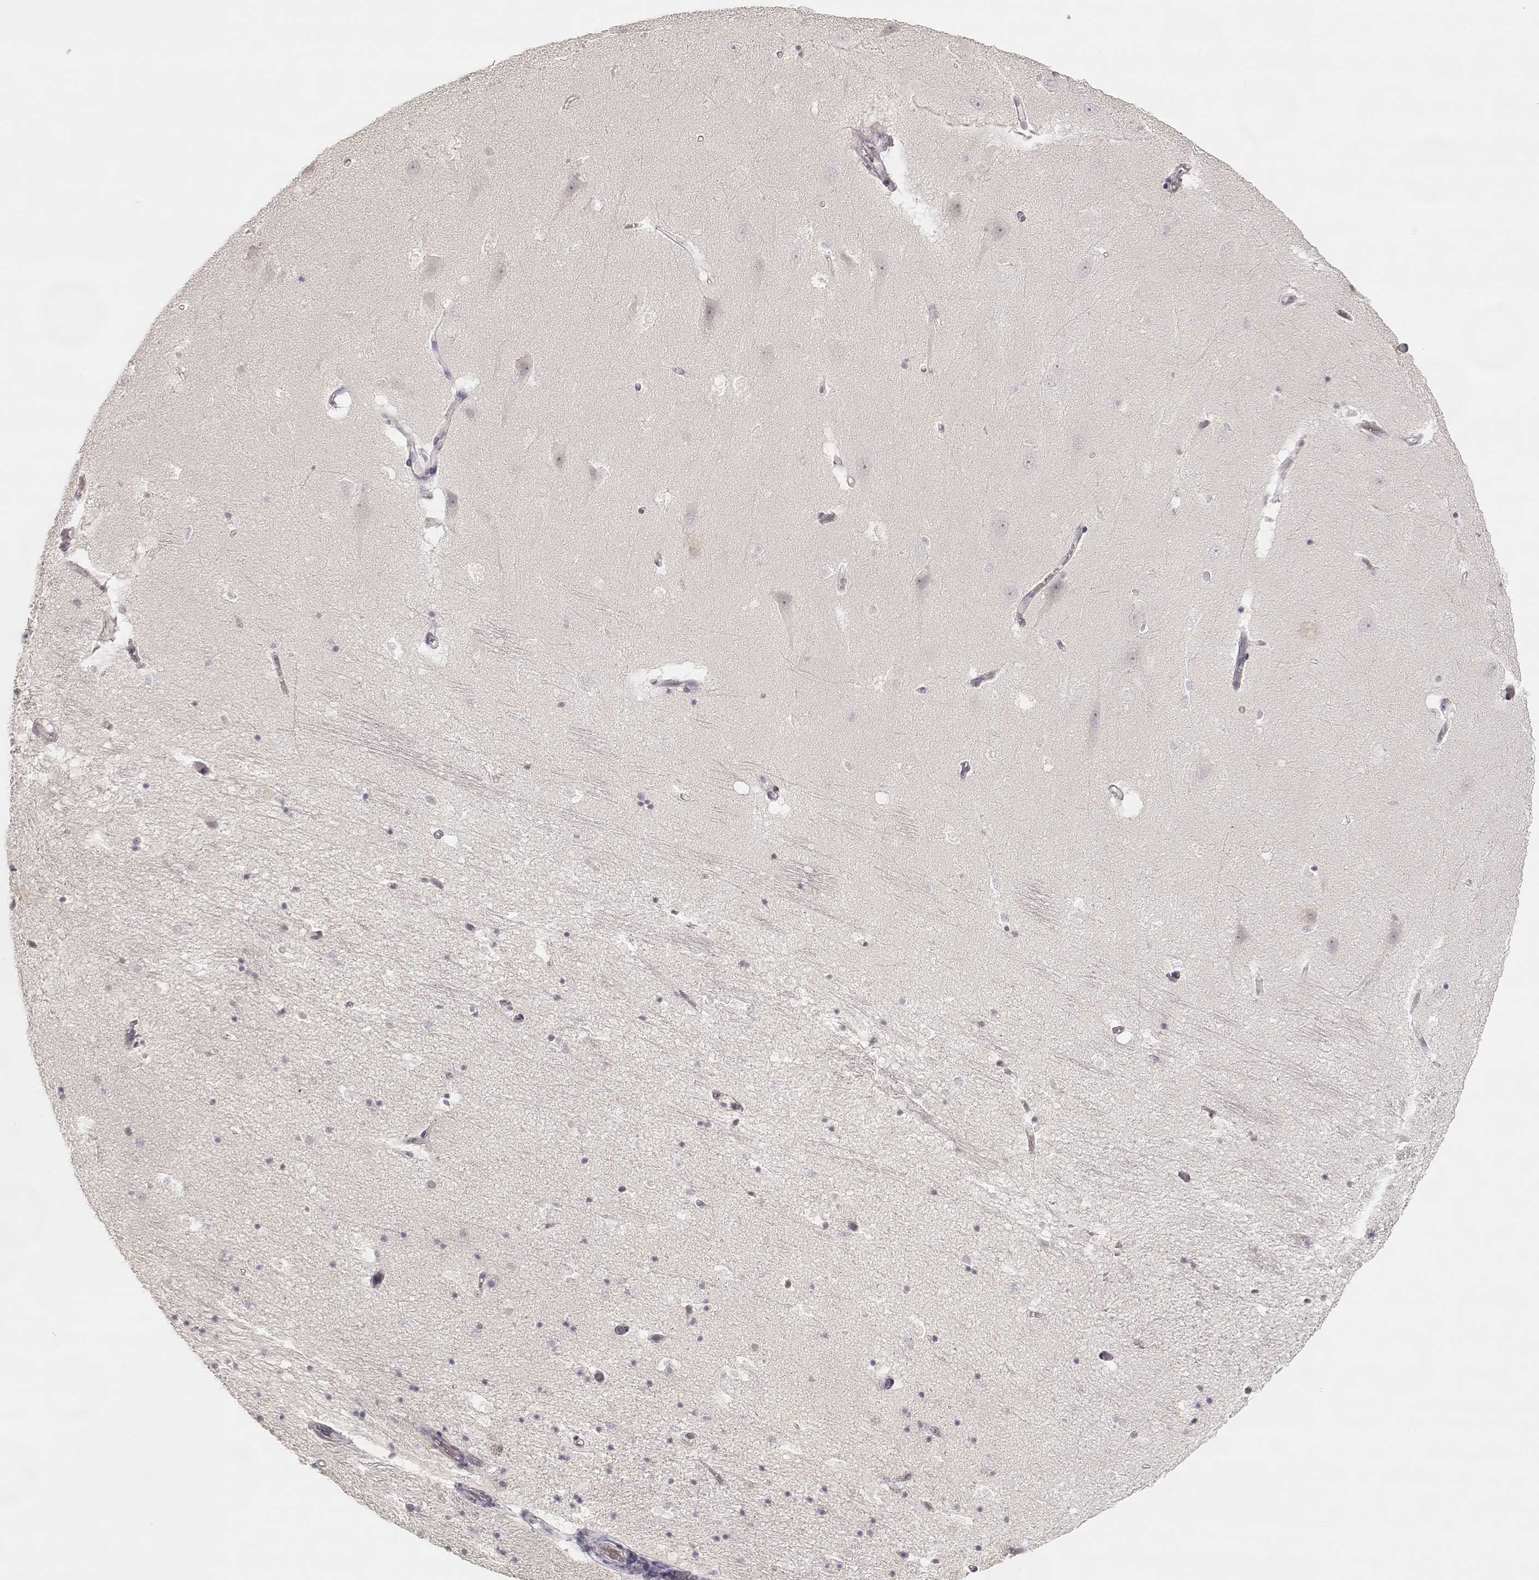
{"staining": {"intensity": "negative", "quantity": "none", "location": "none"}, "tissue": "hippocampus", "cell_type": "Glial cells", "image_type": "normal", "snomed": [{"axis": "morphology", "description": "Normal tissue, NOS"}, {"axis": "topography", "description": "Hippocampus"}], "caption": "IHC of unremarkable human hippocampus exhibits no staining in glial cells. (DAB (3,3'-diaminobenzidine) immunohistochemistry with hematoxylin counter stain).", "gene": "LAMC2", "patient": {"sex": "male", "age": 44}}